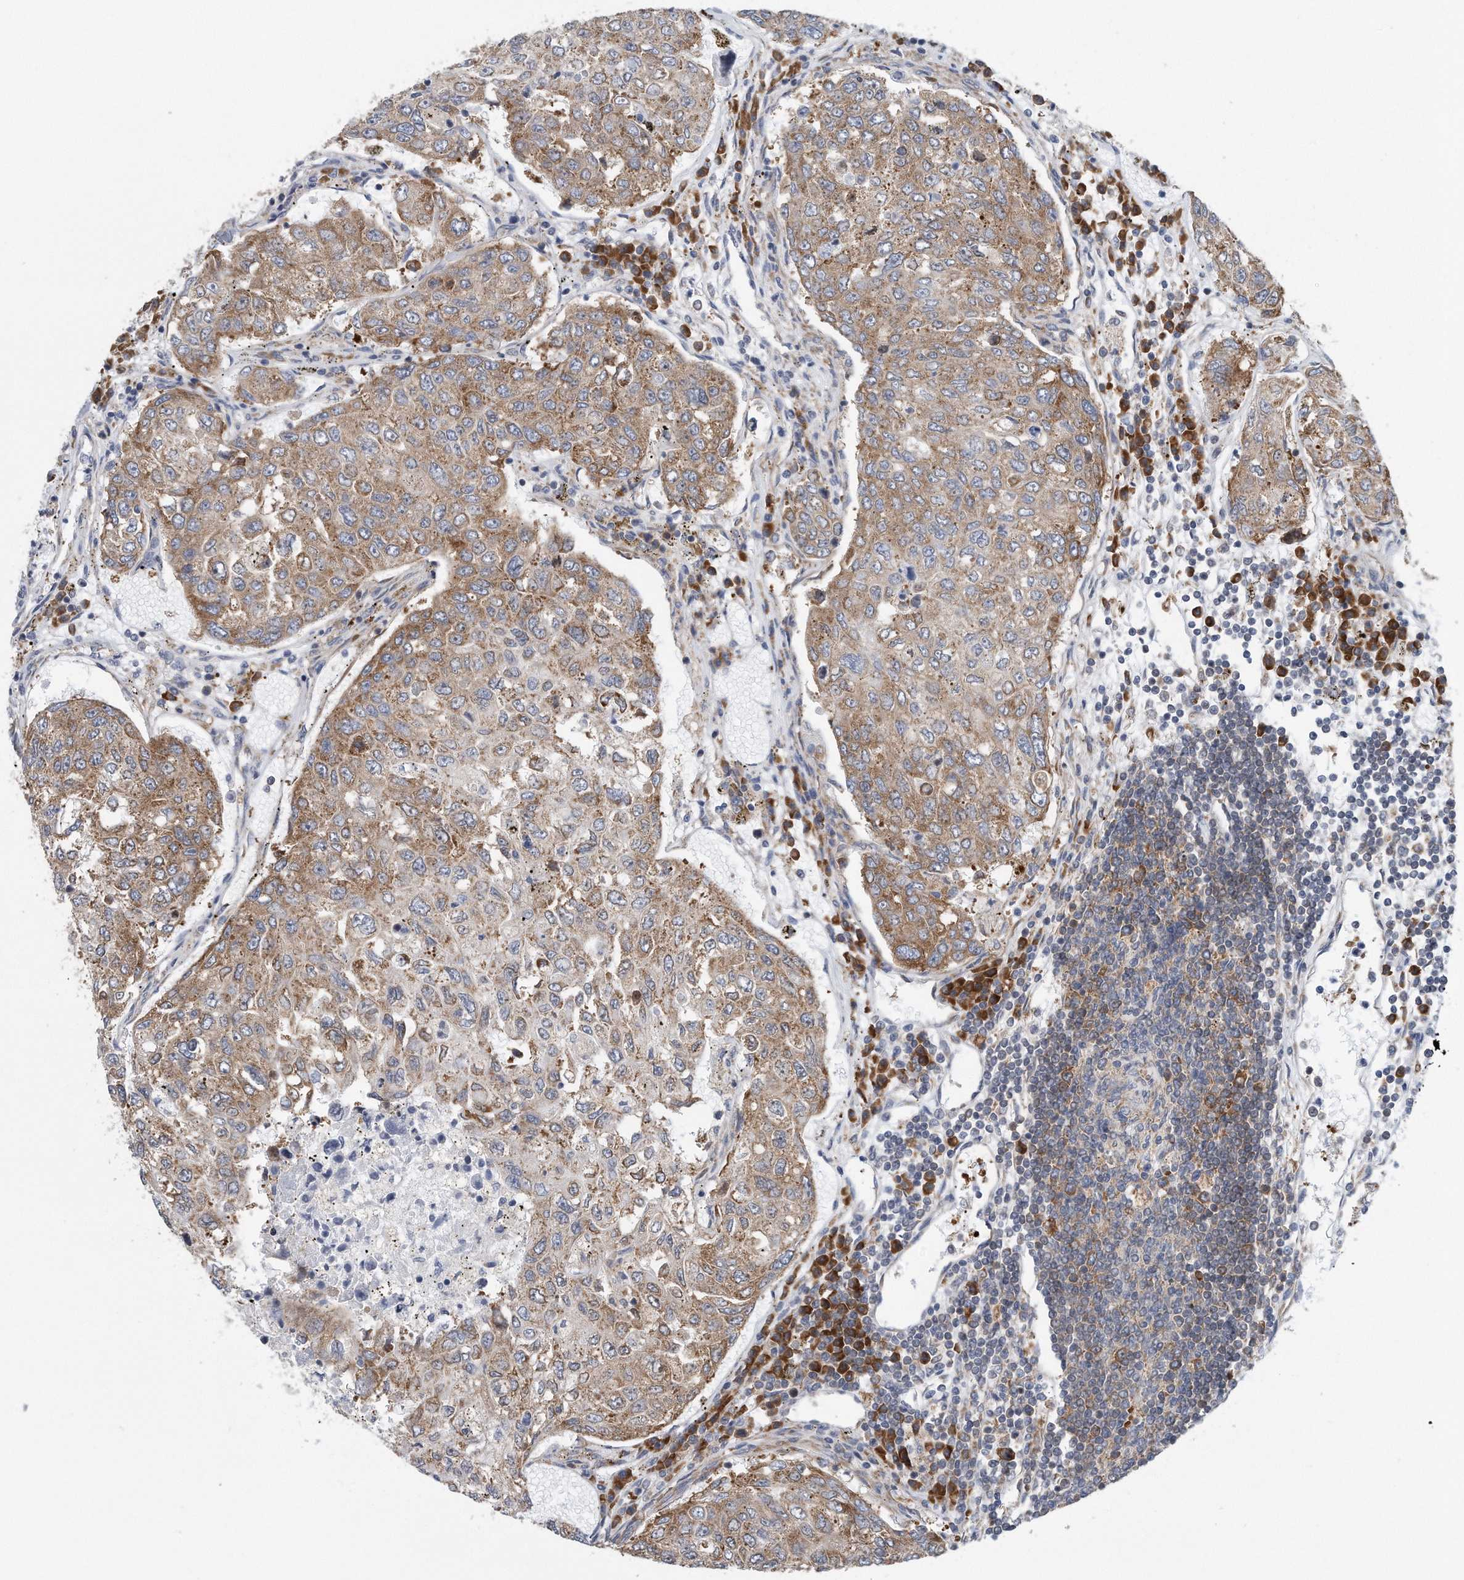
{"staining": {"intensity": "moderate", "quantity": ">75%", "location": "cytoplasmic/membranous"}, "tissue": "urothelial cancer", "cell_type": "Tumor cells", "image_type": "cancer", "snomed": [{"axis": "morphology", "description": "Urothelial carcinoma, High grade"}, {"axis": "topography", "description": "Lymph node"}, {"axis": "topography", "description": "Urinary bladder"}], "caption": "High-magnification brightfield microscopy of urothelial cancer stained with DAB (brown) and counterstained with hematoxylin (blue). tumor cells exhibit moderate cytoplasmic/membranous staining is appreciated in about>75% of cells.", "gene": "RPL26L1", "patient": {"sex": "male", "age": 51}}